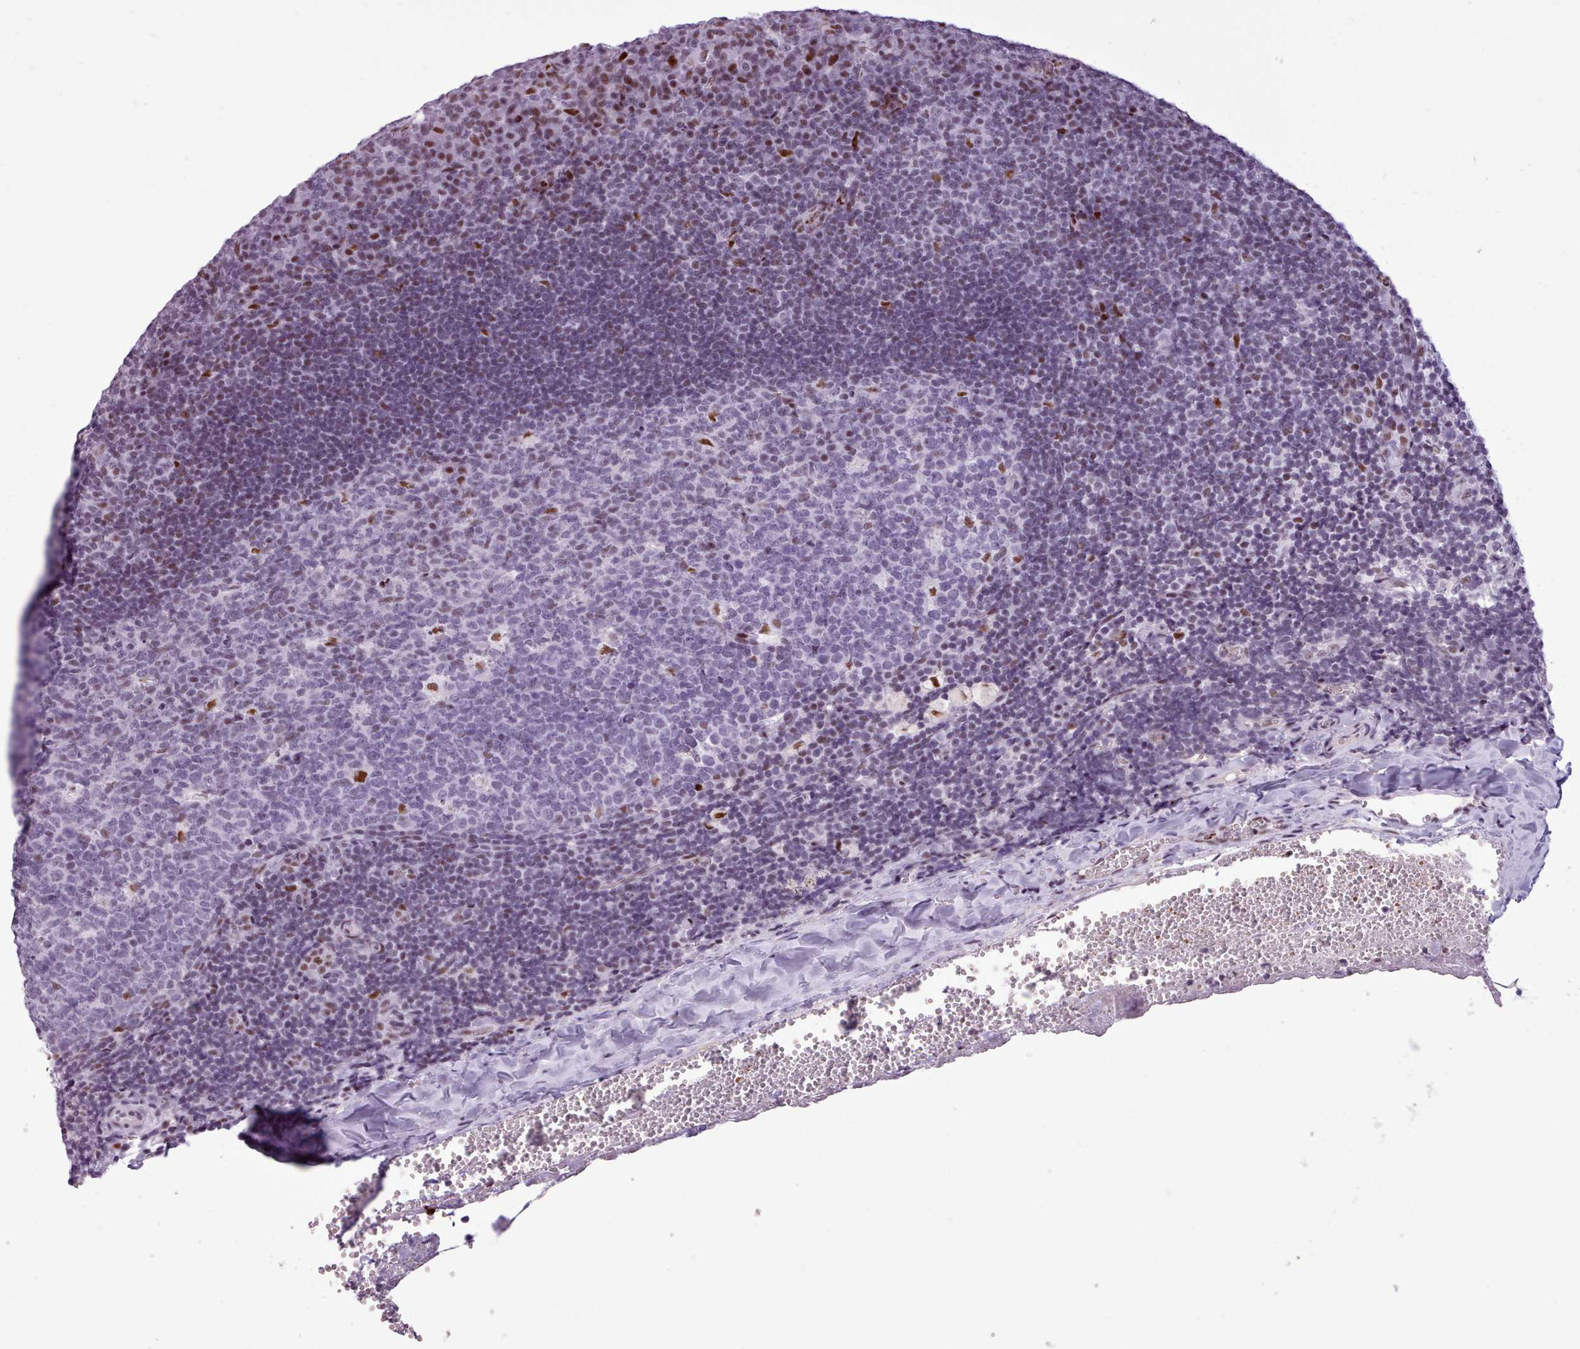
{"staining": {"intensity": "moderate", "quantity": "<25%", "location": "nuclear"}, "tissue": "tonsil", "cell_type": "Germinal center cells", "image_type": "normal", "snomed": [{"axis": "morphology", "description": "Normal tissue, NOS"}, {"axis": "topography", "description": "Tonsil"}], "caption": "Protein staining of unremarkable tonsil reveals moderate nuclear expression in about <25% of germinal center cells. Using DAB (brown) and hematoxylin (blue) stains, captured at high magnification using brightfield microscopy.", "gene": "SRSF4", "patient": {"sex": "male", "age": 17}}